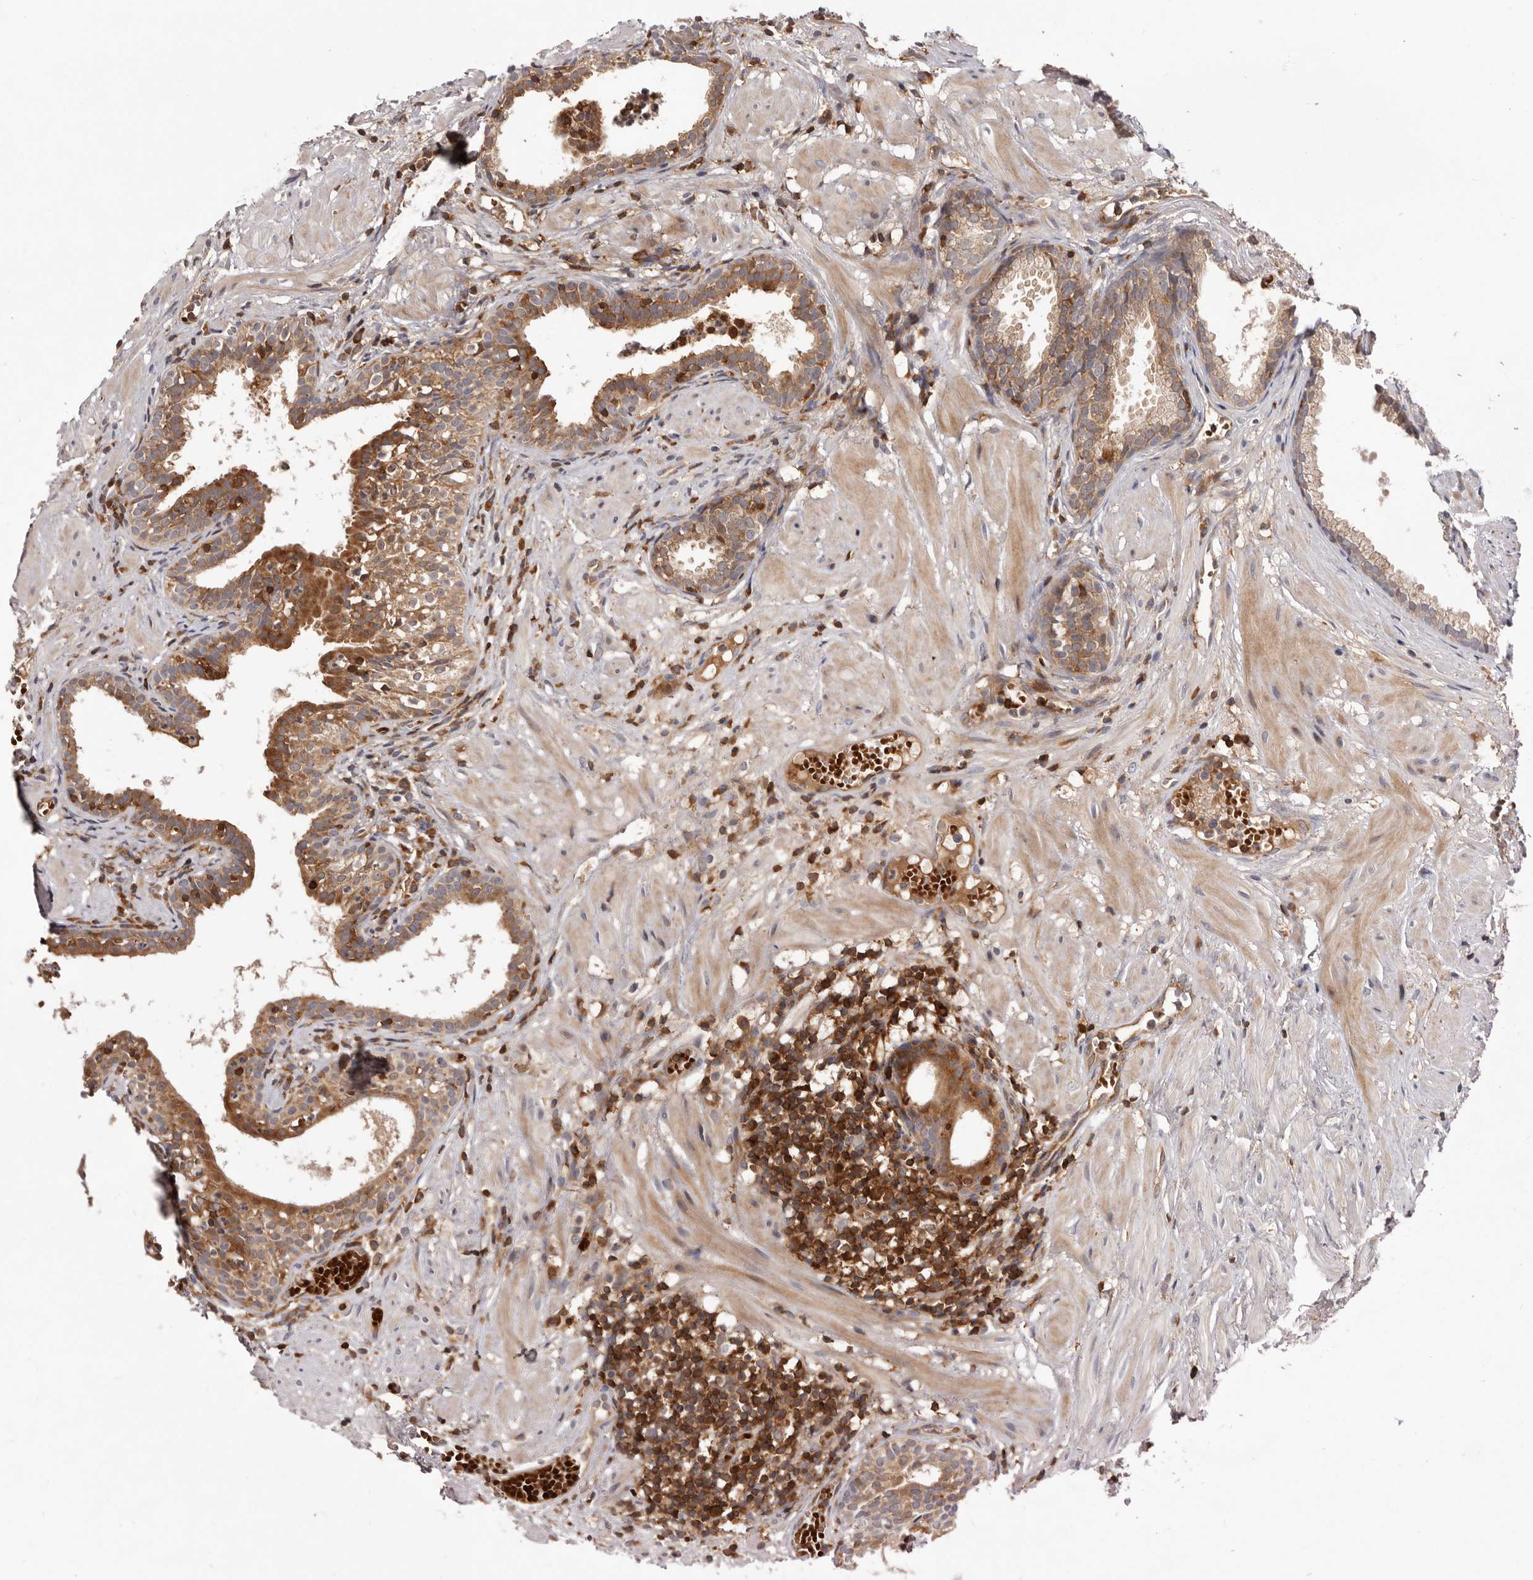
{"staining": {"intensity": "moderate", "quantity": ">75%", "location": "cytoplasmic/membranous"}, "tissue": "prostate cancer", "cell_type": "Tumor cells", "image_type": "cancer", "snomed": [{"axis": "morphology", "description": "Adenocarcinoma, Low grade"}, {"axis": "topography", "description": "Prostate"}], "caption": "Prostate cancer (adenocarcinoma (low-grade)) was stained to show a protein in brown. There is medium levels of moderate cytoplasmic/membranous expression in approximately >75% of tumor cells.", "gene": "RNF213", "patient": {"sex": "male", "age": 88}}